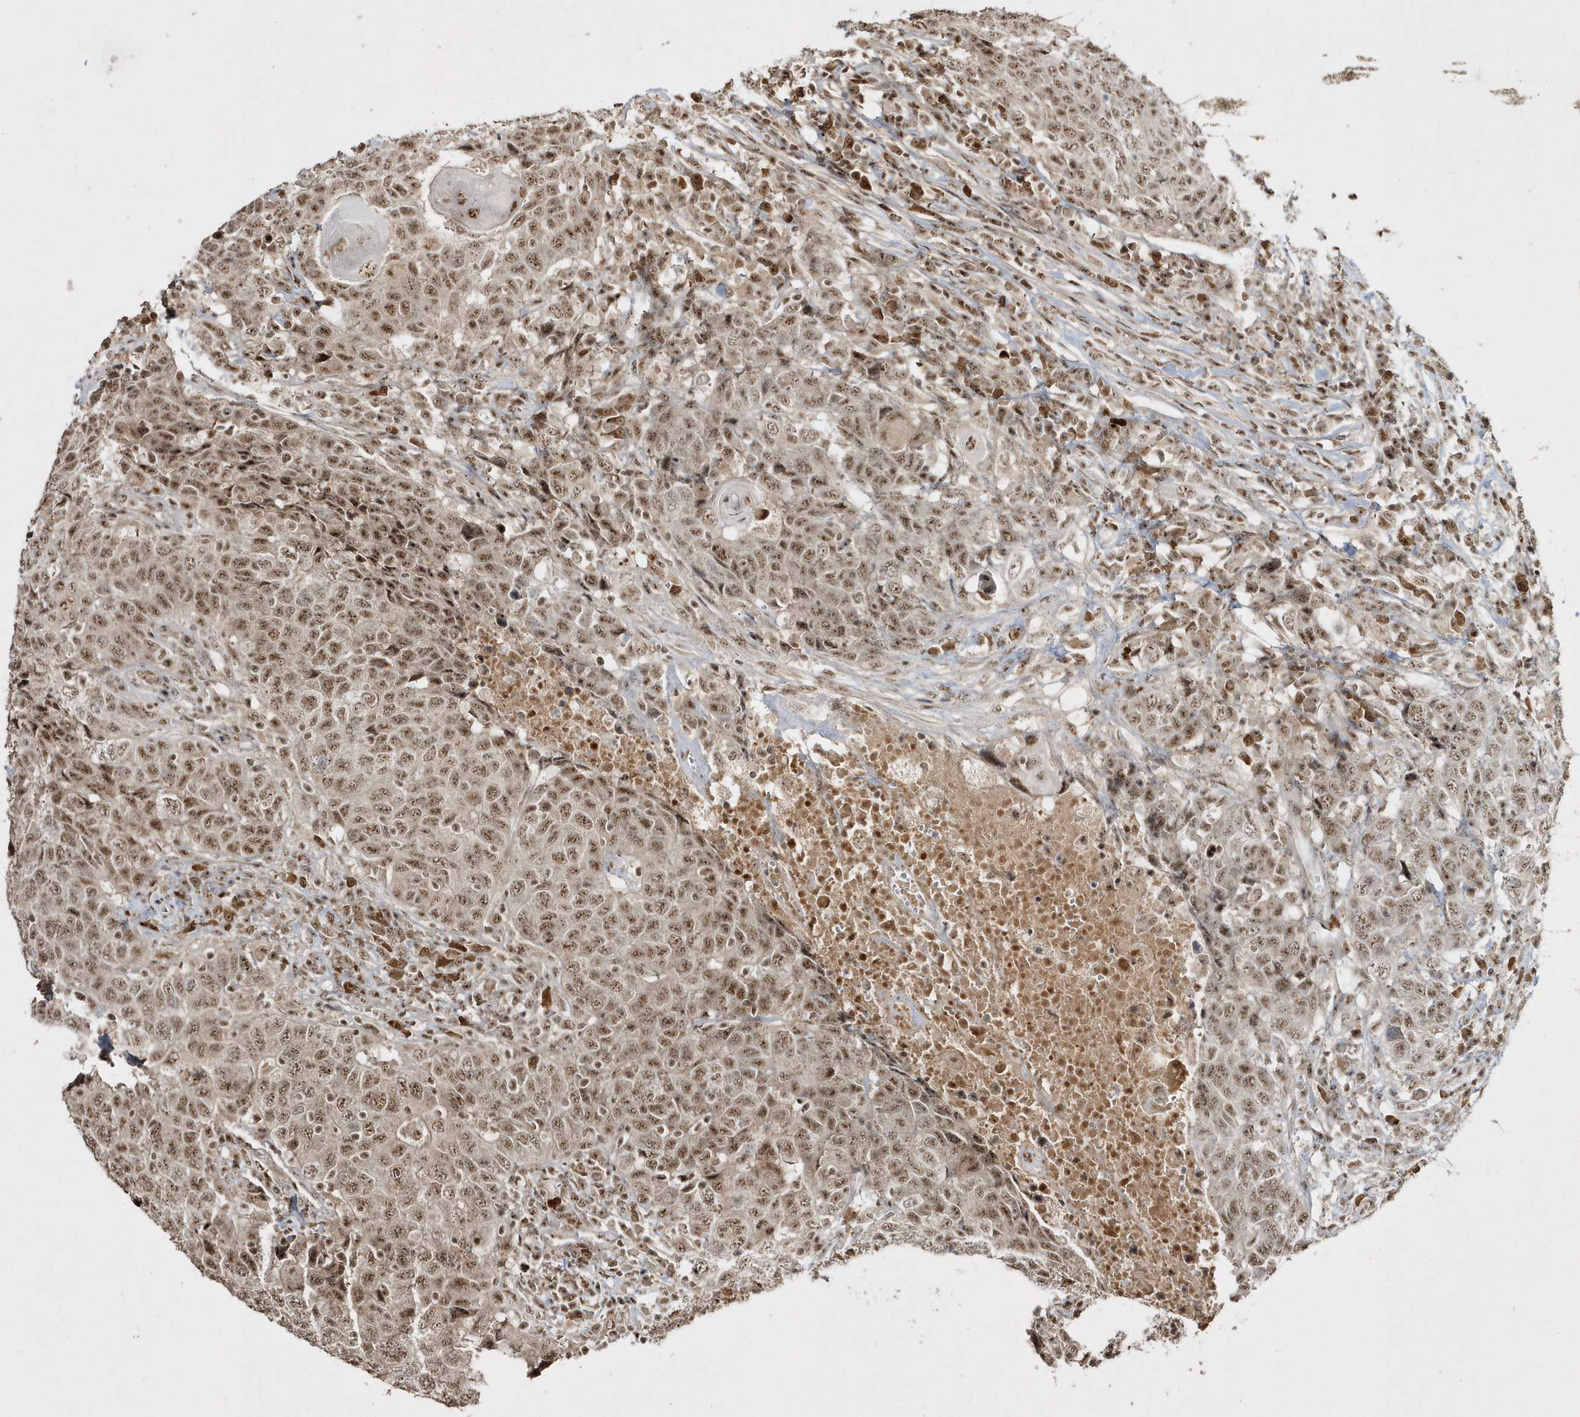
{"staining": {"intensity": "moderate", "quantity": ">75%", "location": "nuclear"}, "tissue": "head and neck cancer", "cell_type": "Tumor cells", "image_type": "cancer", "snomed": [{"axis": "morphology", "description": "Squamous cell carcinoma, NOS"}, {"axis": "topography", "description": "Head-Neck"}], "caption": "A brown stain shows moderate nuclear expression of a protein in squamous cell carcinoma (head and neck) tumor cells.", "gene": "POLR3B", "patient": {"sex": "male", "age": 66}}